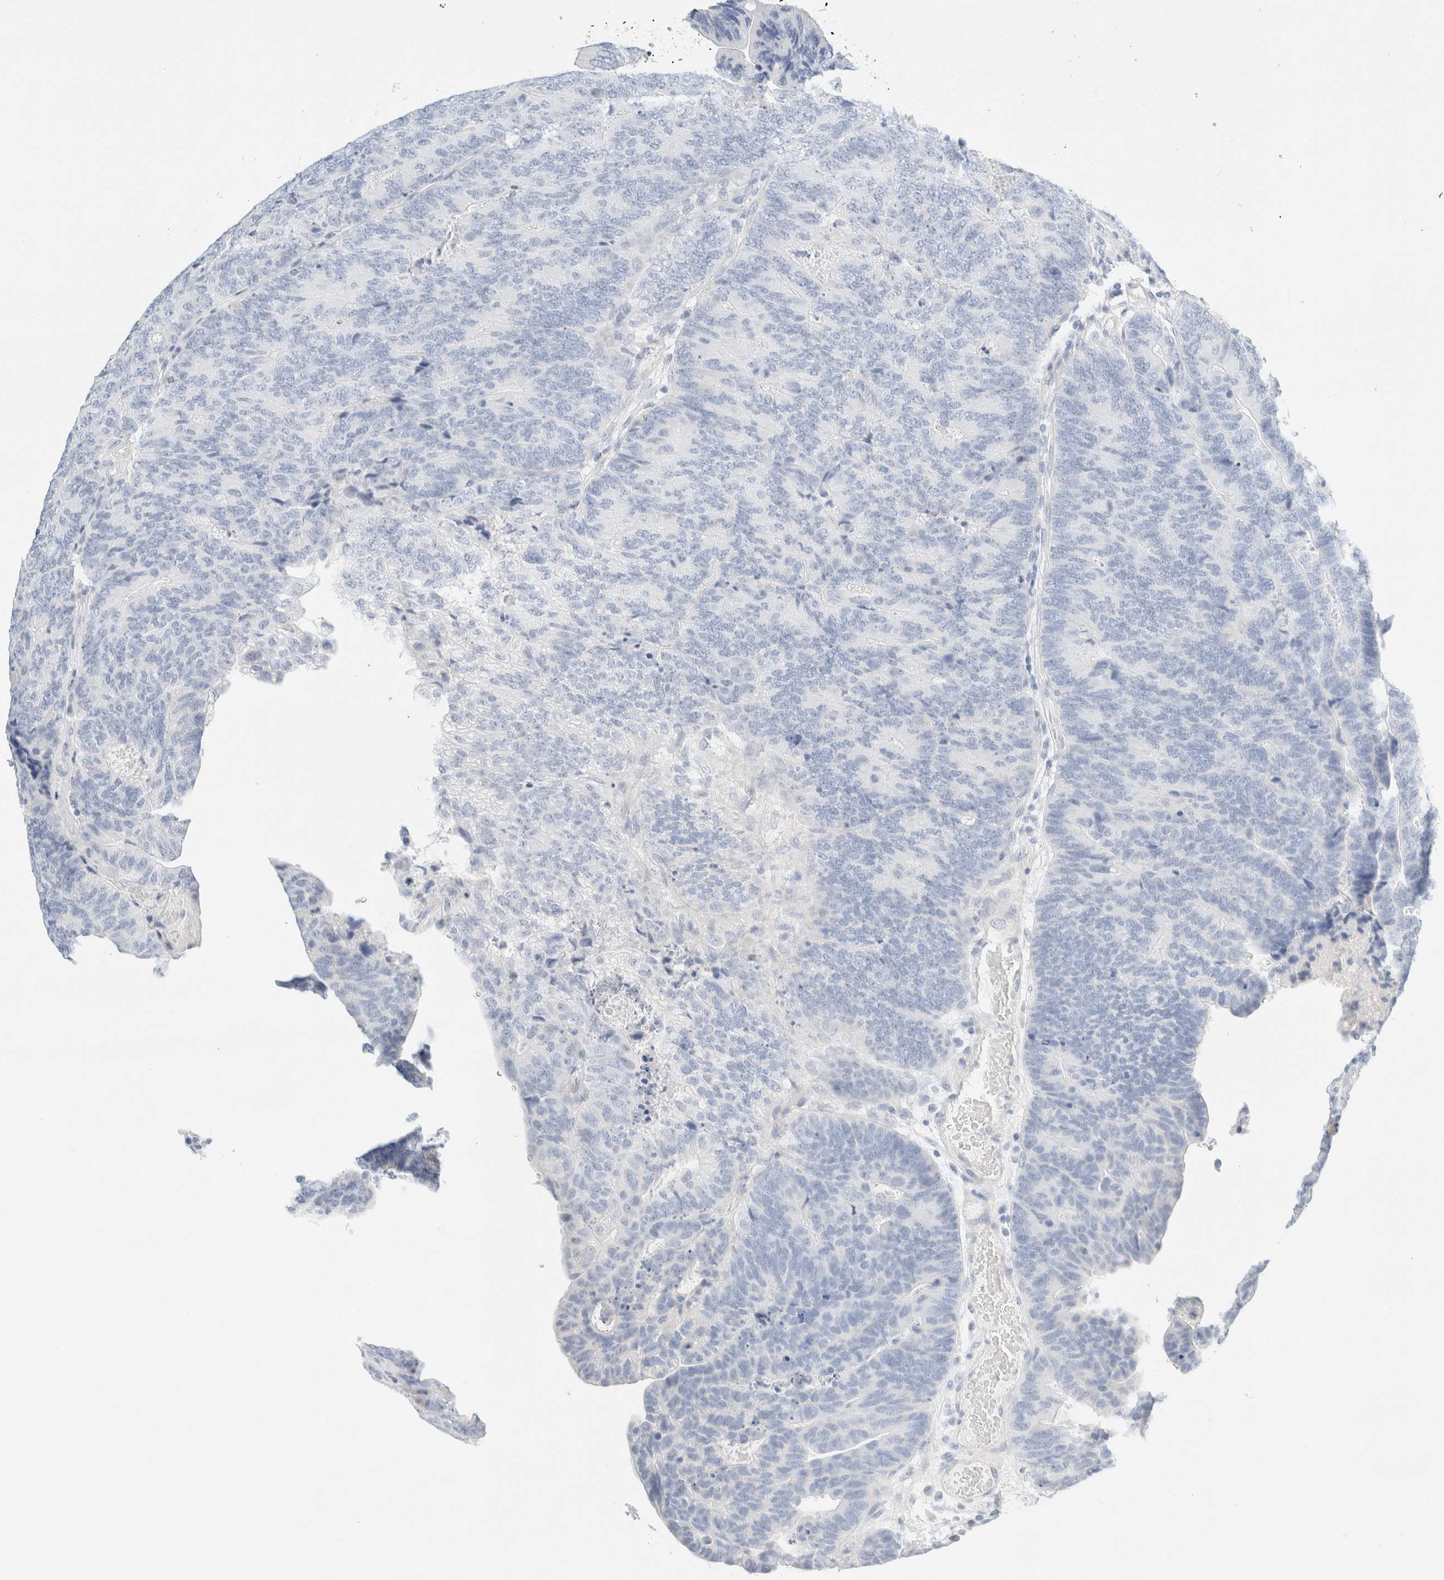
{"staining": {"intensity": "negative", "quantity": "none", "location": "none"}, "tissue": "colorectal cancer", "cell_type": "Tumor cells", "image_type": "cancer", "snomed": [{"axis": "morphology", "description": "Adenocarcinoma, NOS"}, {"axis": "topography", "description": "Colon"}], "caption": "There is no significant expression in tumor cells of colorectal cancer (adenocarcinoma).", "gene": "DPYS", "patient": {"sex": "female", "age": 67}}